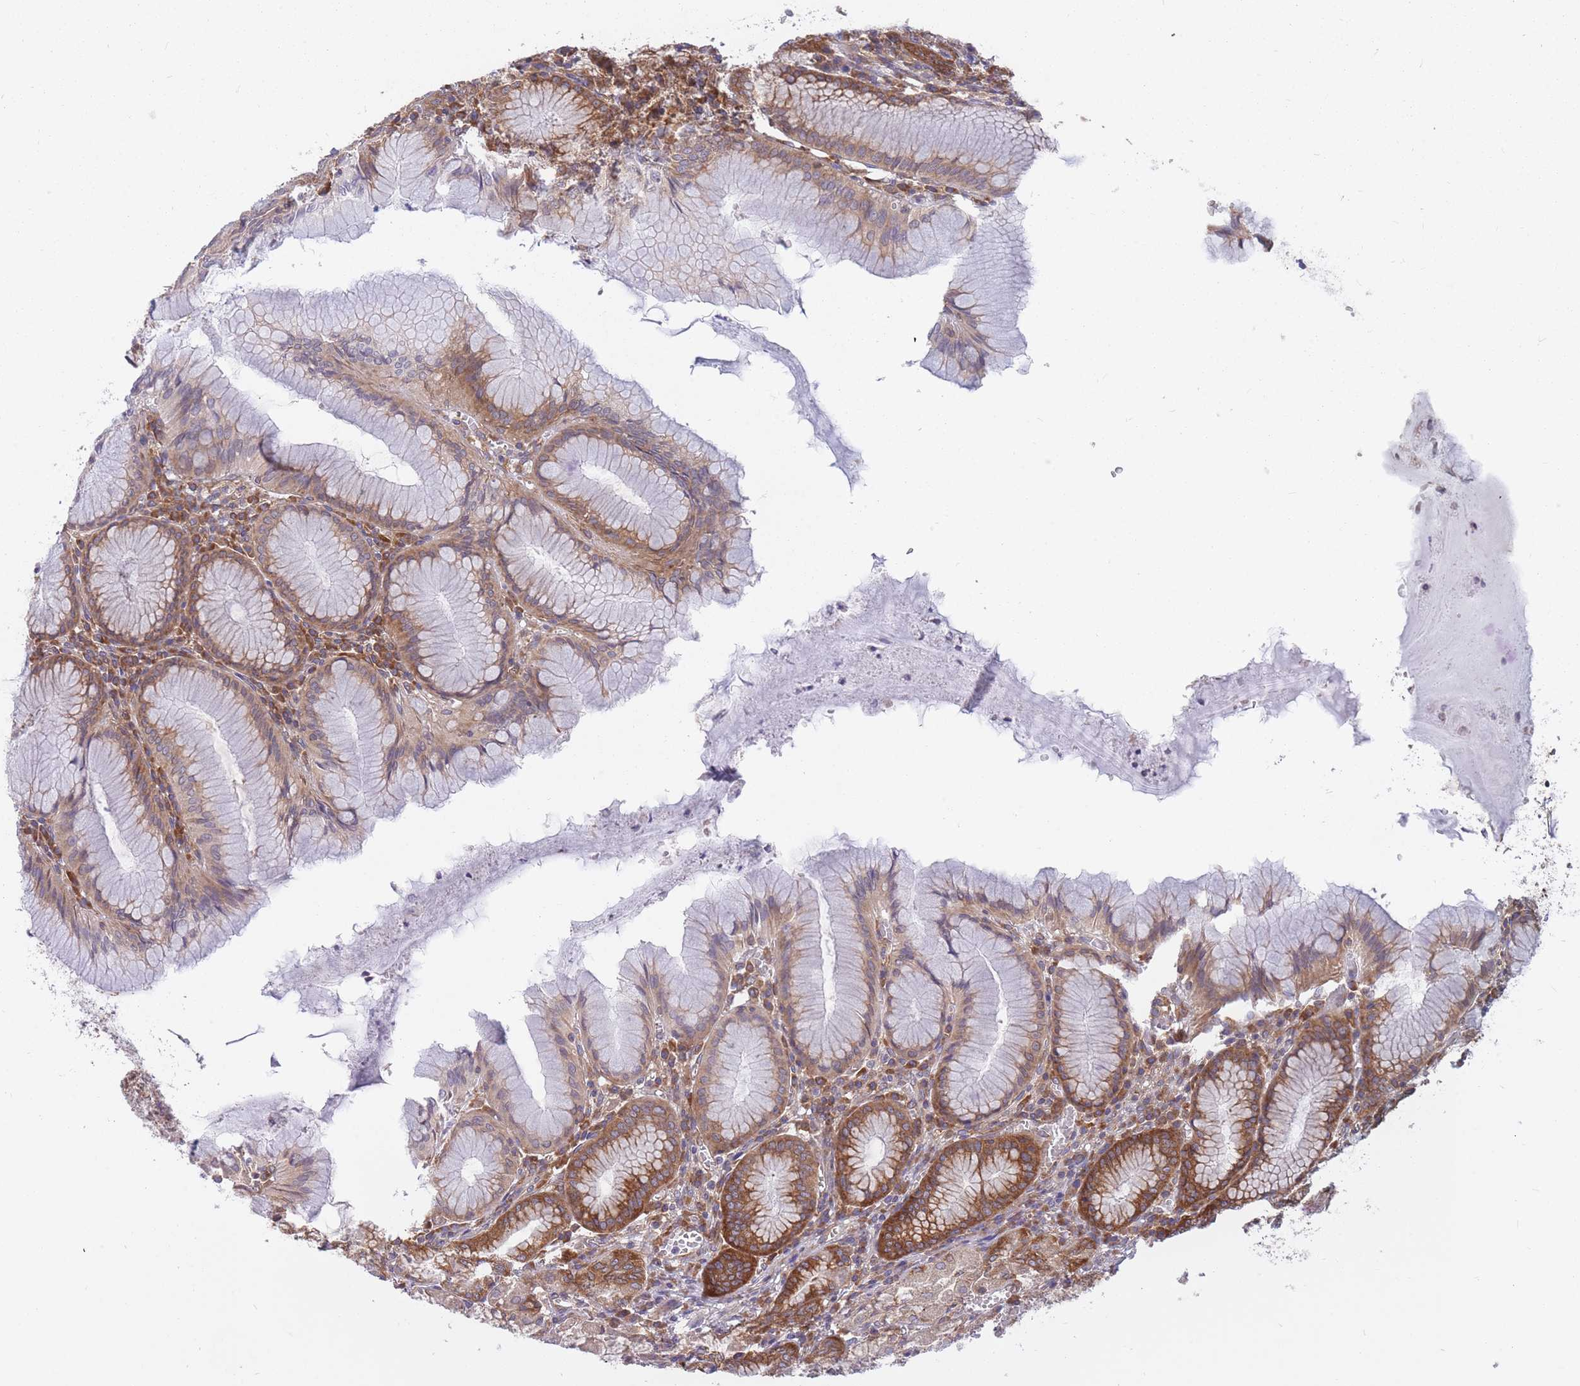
{"staining": {"intensity": "strong", "quantity": ">75%", "location": "cytoplasmic/membranous"}, "tissue": "stomach", "cell_type": "Glandular cells", "image_type": "normal", "snomed": [{"axis": "morphology", "description": "Normal tissue, NOS"}, {"axis": "topography", "description": "Stomach"}], "caption": "This micrograph exhibits immunohistochemistry (IHC) staining of unremarkable stomach, with high strong cytoplasmic/membranous staining in approximately >75% of glandular cells.", "gene": "CCDC124", "patient": {"sex": "male", "age": 55}}